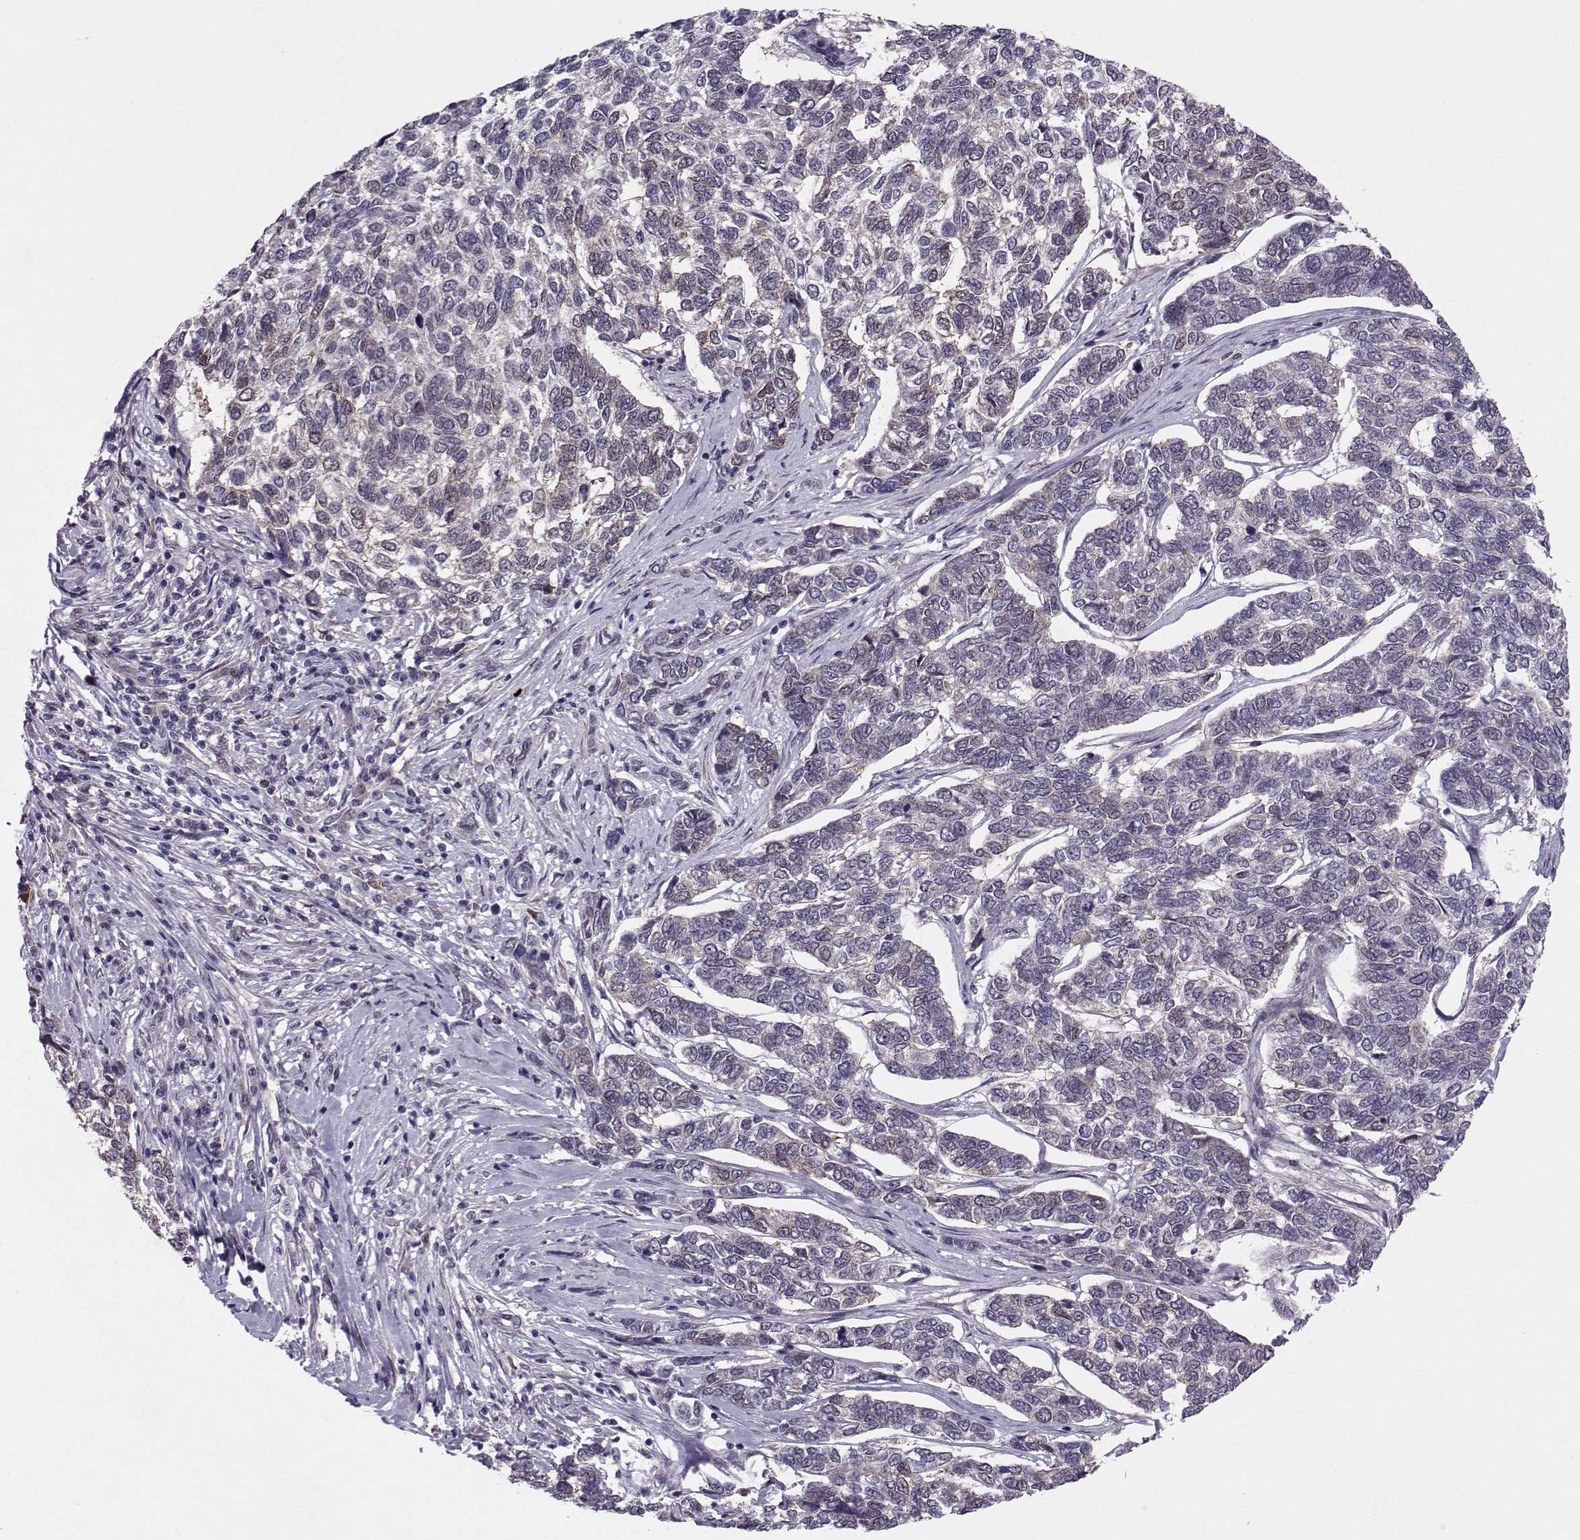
{"staining": {"intensity": "negative", "quantity": "none", "location": "none"}, "tissue": "skin cancer", "cell_type": "Tumor cells", "image_type": "cancer", "snomed": [{"axis": "morphology", "description": "Basal cell carcinoma"}, {"axis": "topography", "description": "Skin"}], "caption": "Immunohistochemical staining of skin basal cell carcinoma exhibits no significant expression in tumor cells.", "gene": "CDK4", "patient": {"sex": "female", "age": 65}}